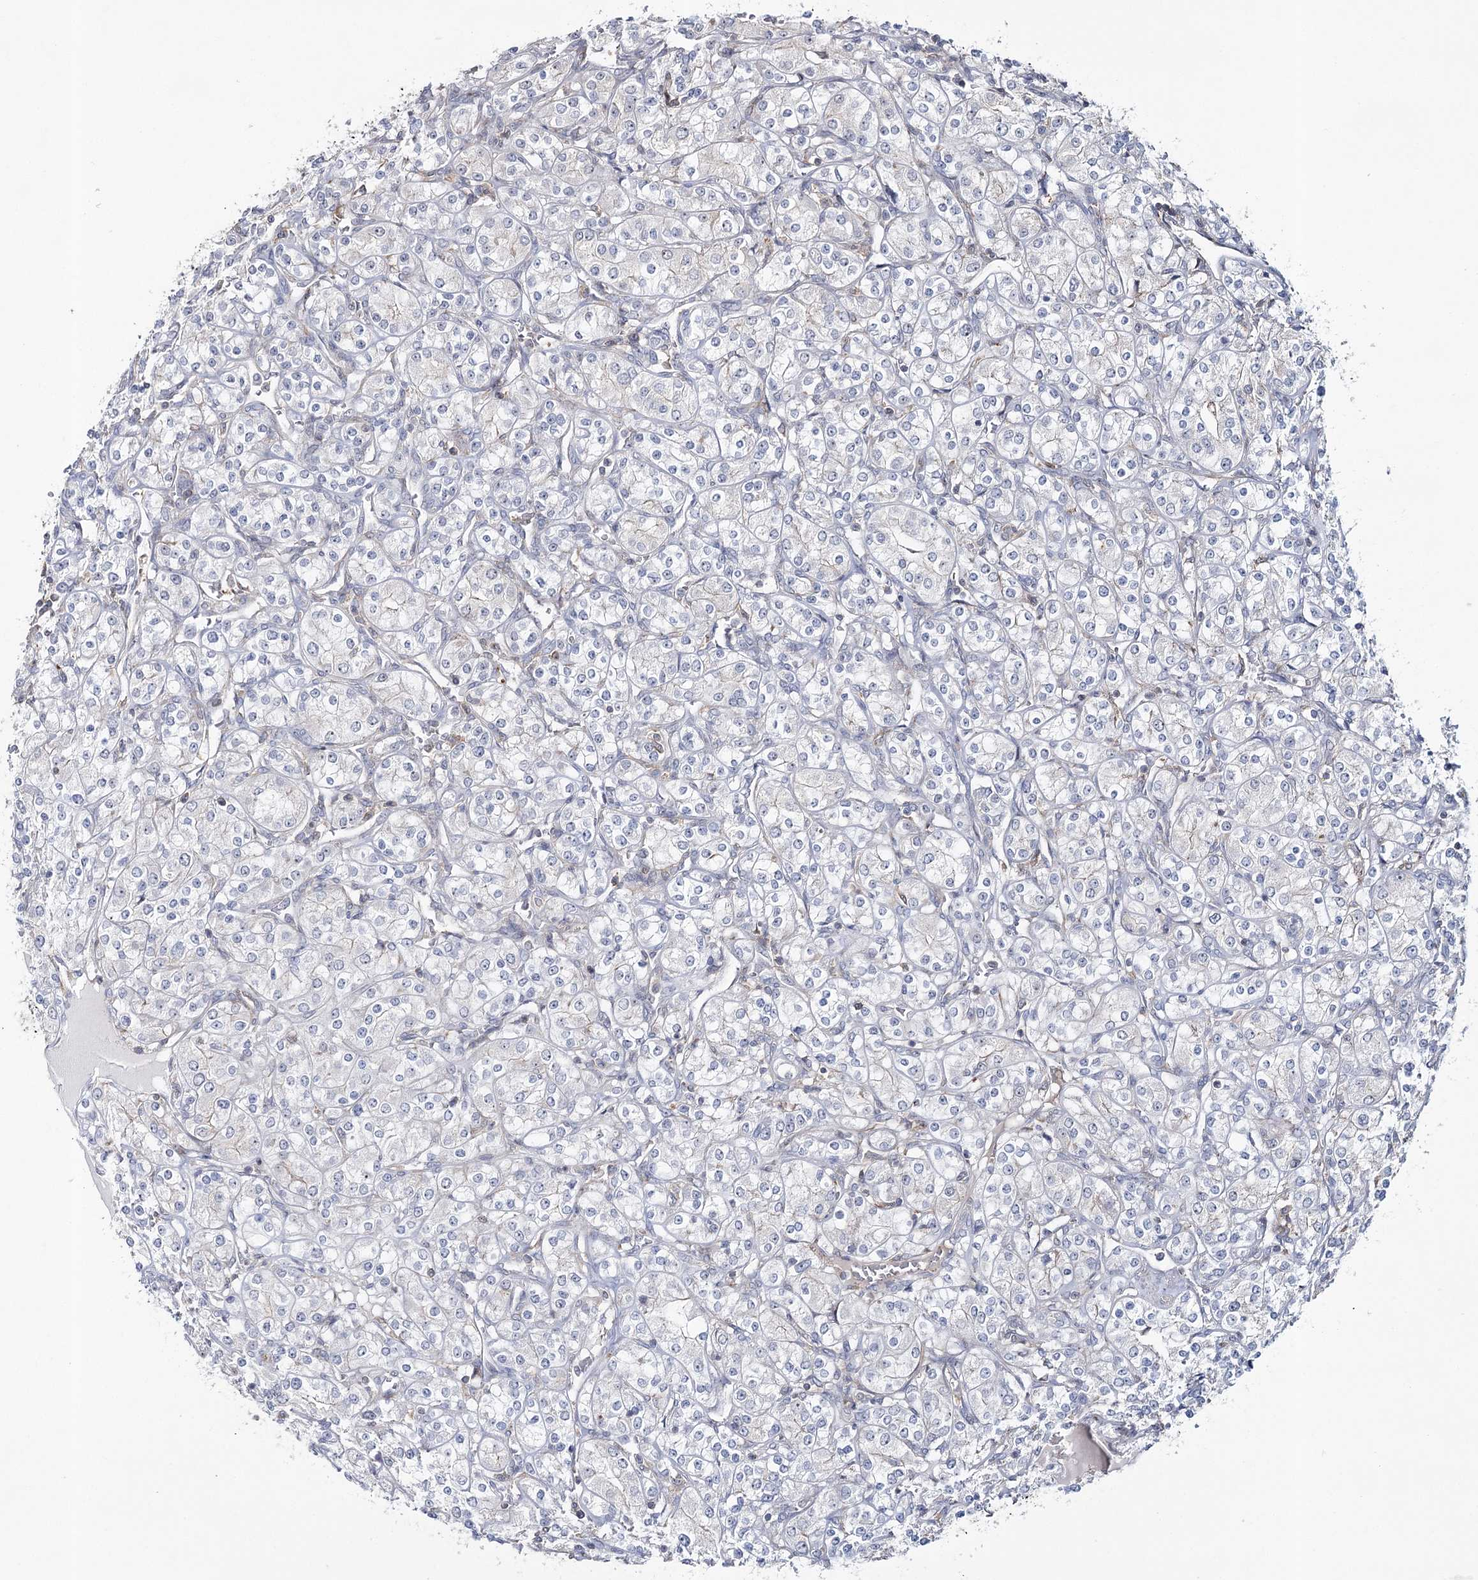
{"staining": {"intensity": "negative", "quantity": "none", "location": "none"}, "tissue": "renal cancer", "cell_type": "Tumor cells", "image_type": "cancer", "snomed": [{"axis": "morphology", "description": "Adenocarcinoma, NOS"}, {"axis": "topography", "description": "Kidney"}], "caption": "Tumor cells show no significant staining in adenocarcinoma (renal).", "gene": "ZC3H8", "patient": {"sex": "male", "age": 77}}